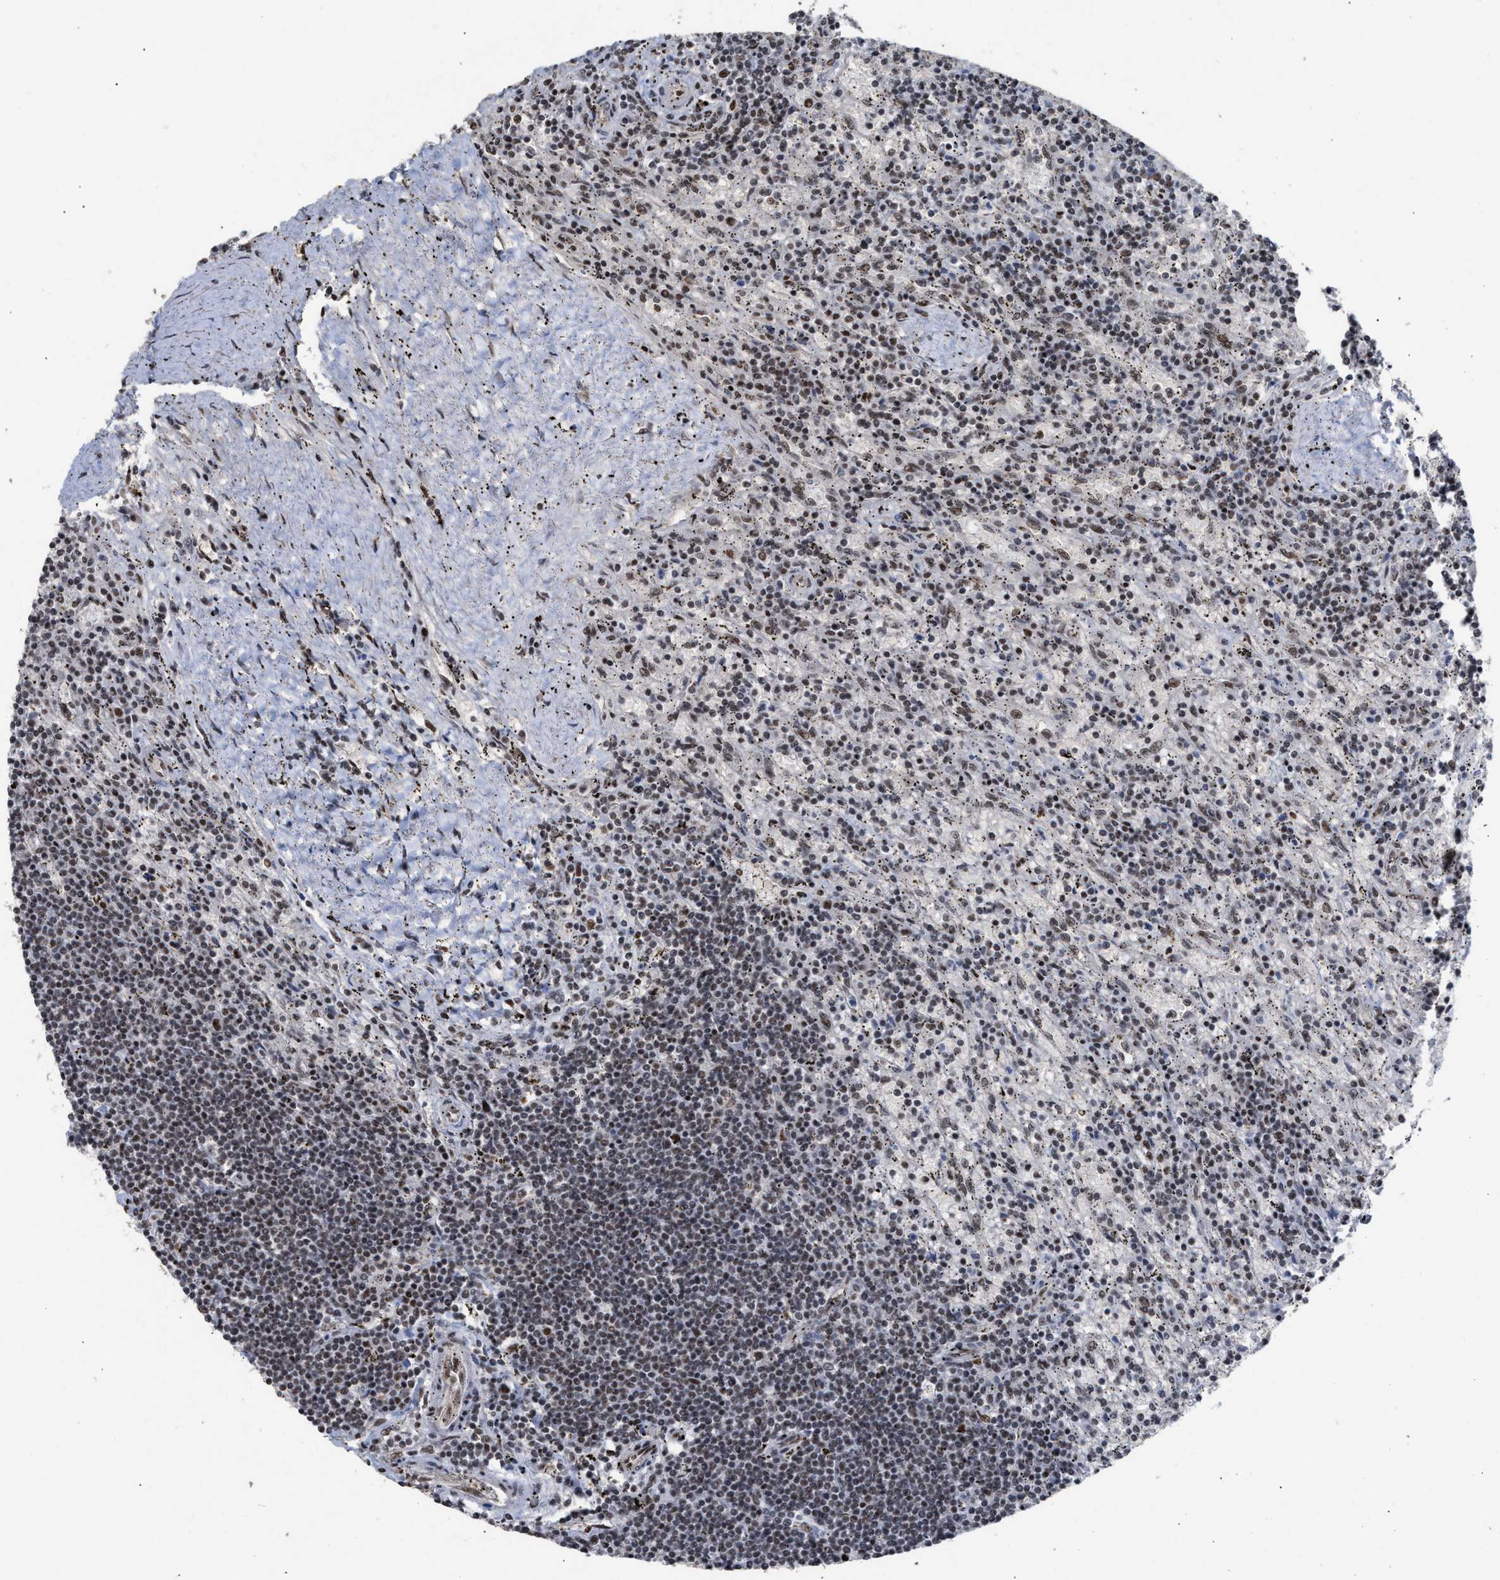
{"staining": {"intensity": "moderate", "quantity": ">75%", "location": "nuclear"}, "tissue": "lymphoma", "cell_type": "Tumor cells", "image_type": "cancer", "snomed": [{"axis": "morphology", "description": "Malignant lymphoma, non-Hodgkin's type, Low grade"}, {"axis": "topography", "description": "Spleen"}], "caption": "Brown immunohistochemical staining in human malignant lymphoma, non-Hodgkin's type (low-grade) reveals moderate nuclear expression in approximately >75% of tumor cells.", "gene": "EIF4A3", "patient": {"sex": "male", "age": 76}}